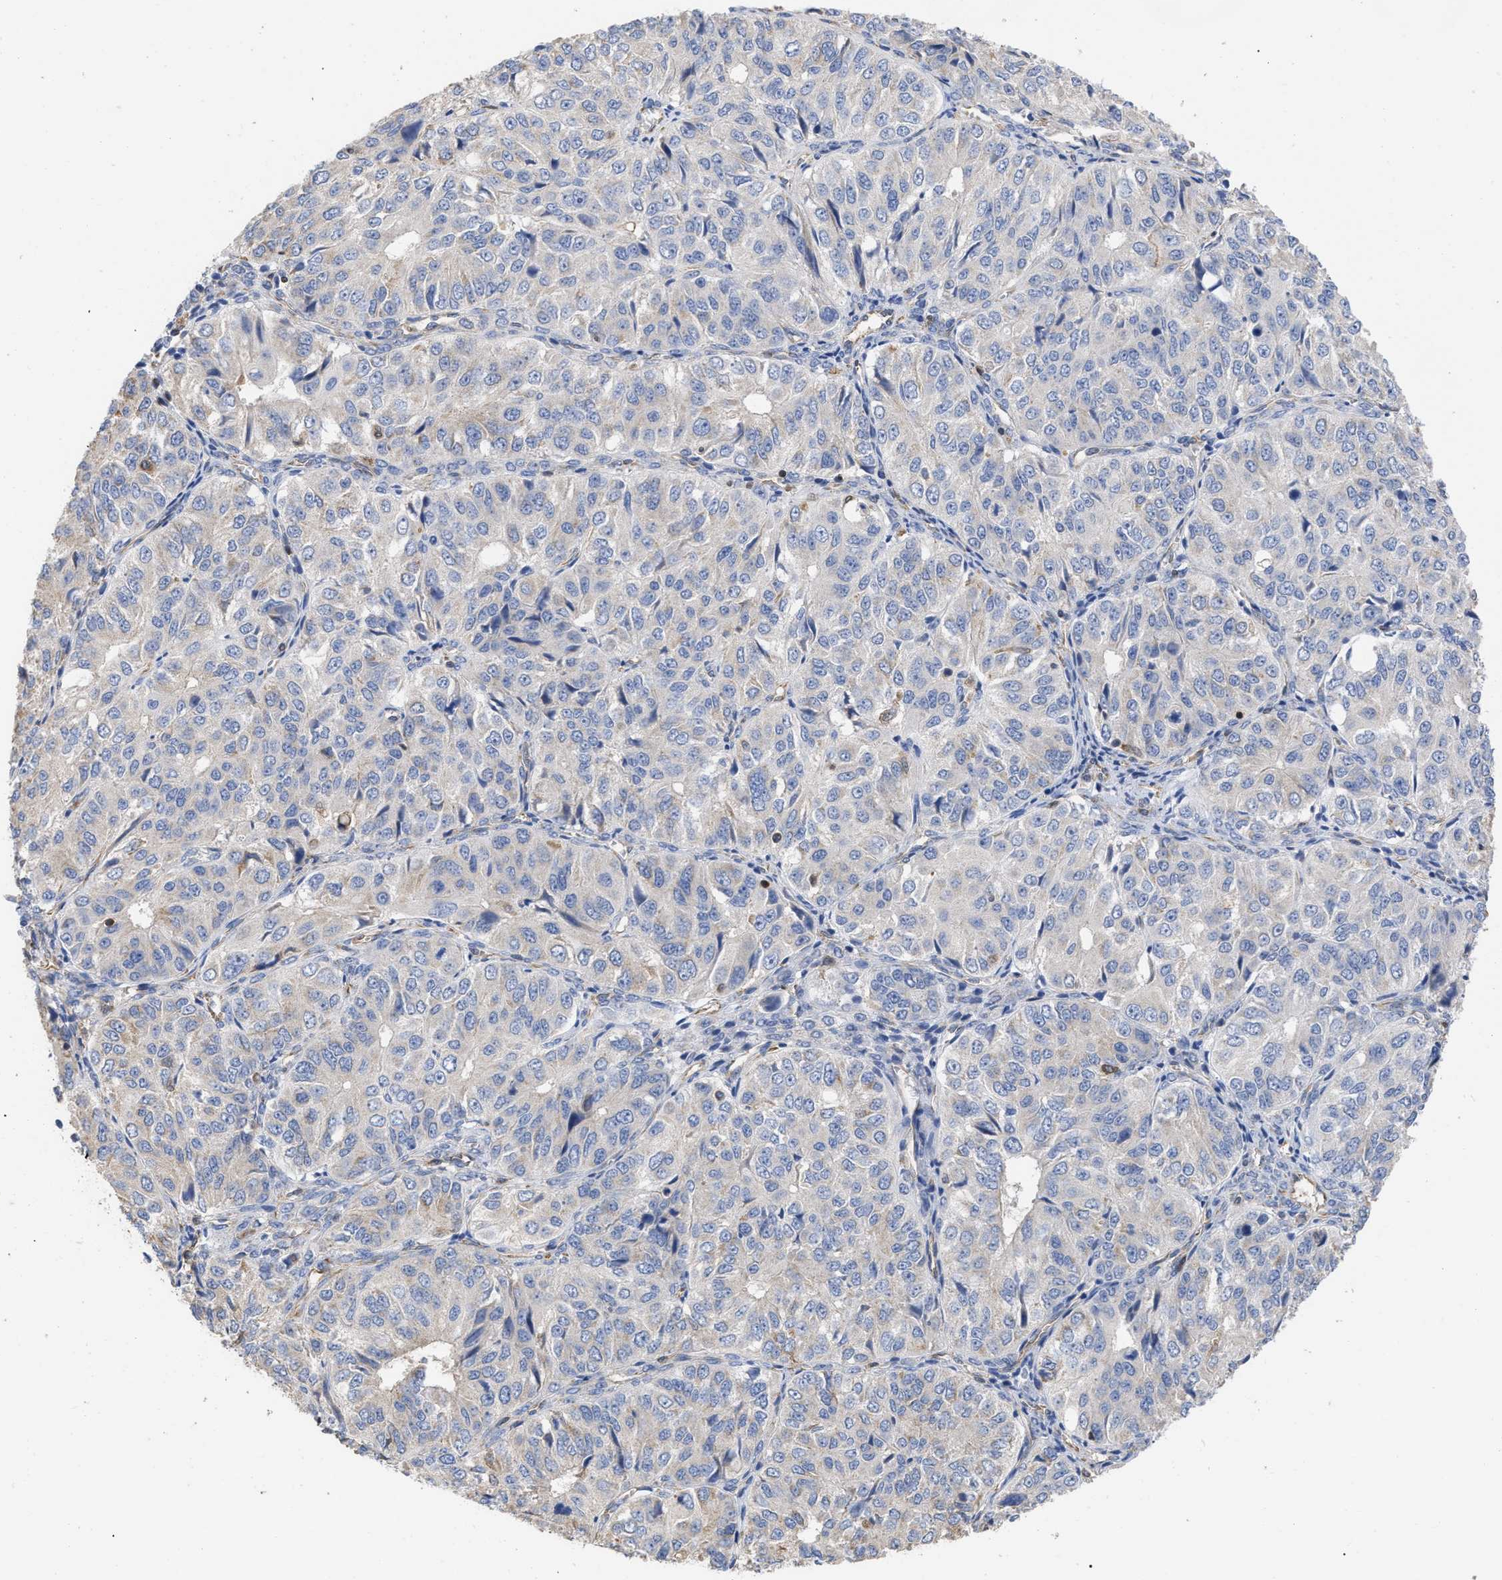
{"staining": {"intensity": "negative", "quantity": "none", "location": "none"}, "tissue": "ovarian cancer", "cell_type": "Tumor cells", "image_type": "cancer", "snomed": [{"axis": "morphology", "description": "Carcinoma, endometroid"}, {"axis": "topography", "description": "Ovary"}], "caption": "Photomicrograph shows no protein expression in tumor cells of ovarian cancer tissue. (Immunohistochemistry (ihc), brightfield microscopy, high magnification).", "gene": "GIMAP4", "patient": {"sex": "female", "age": 51}}